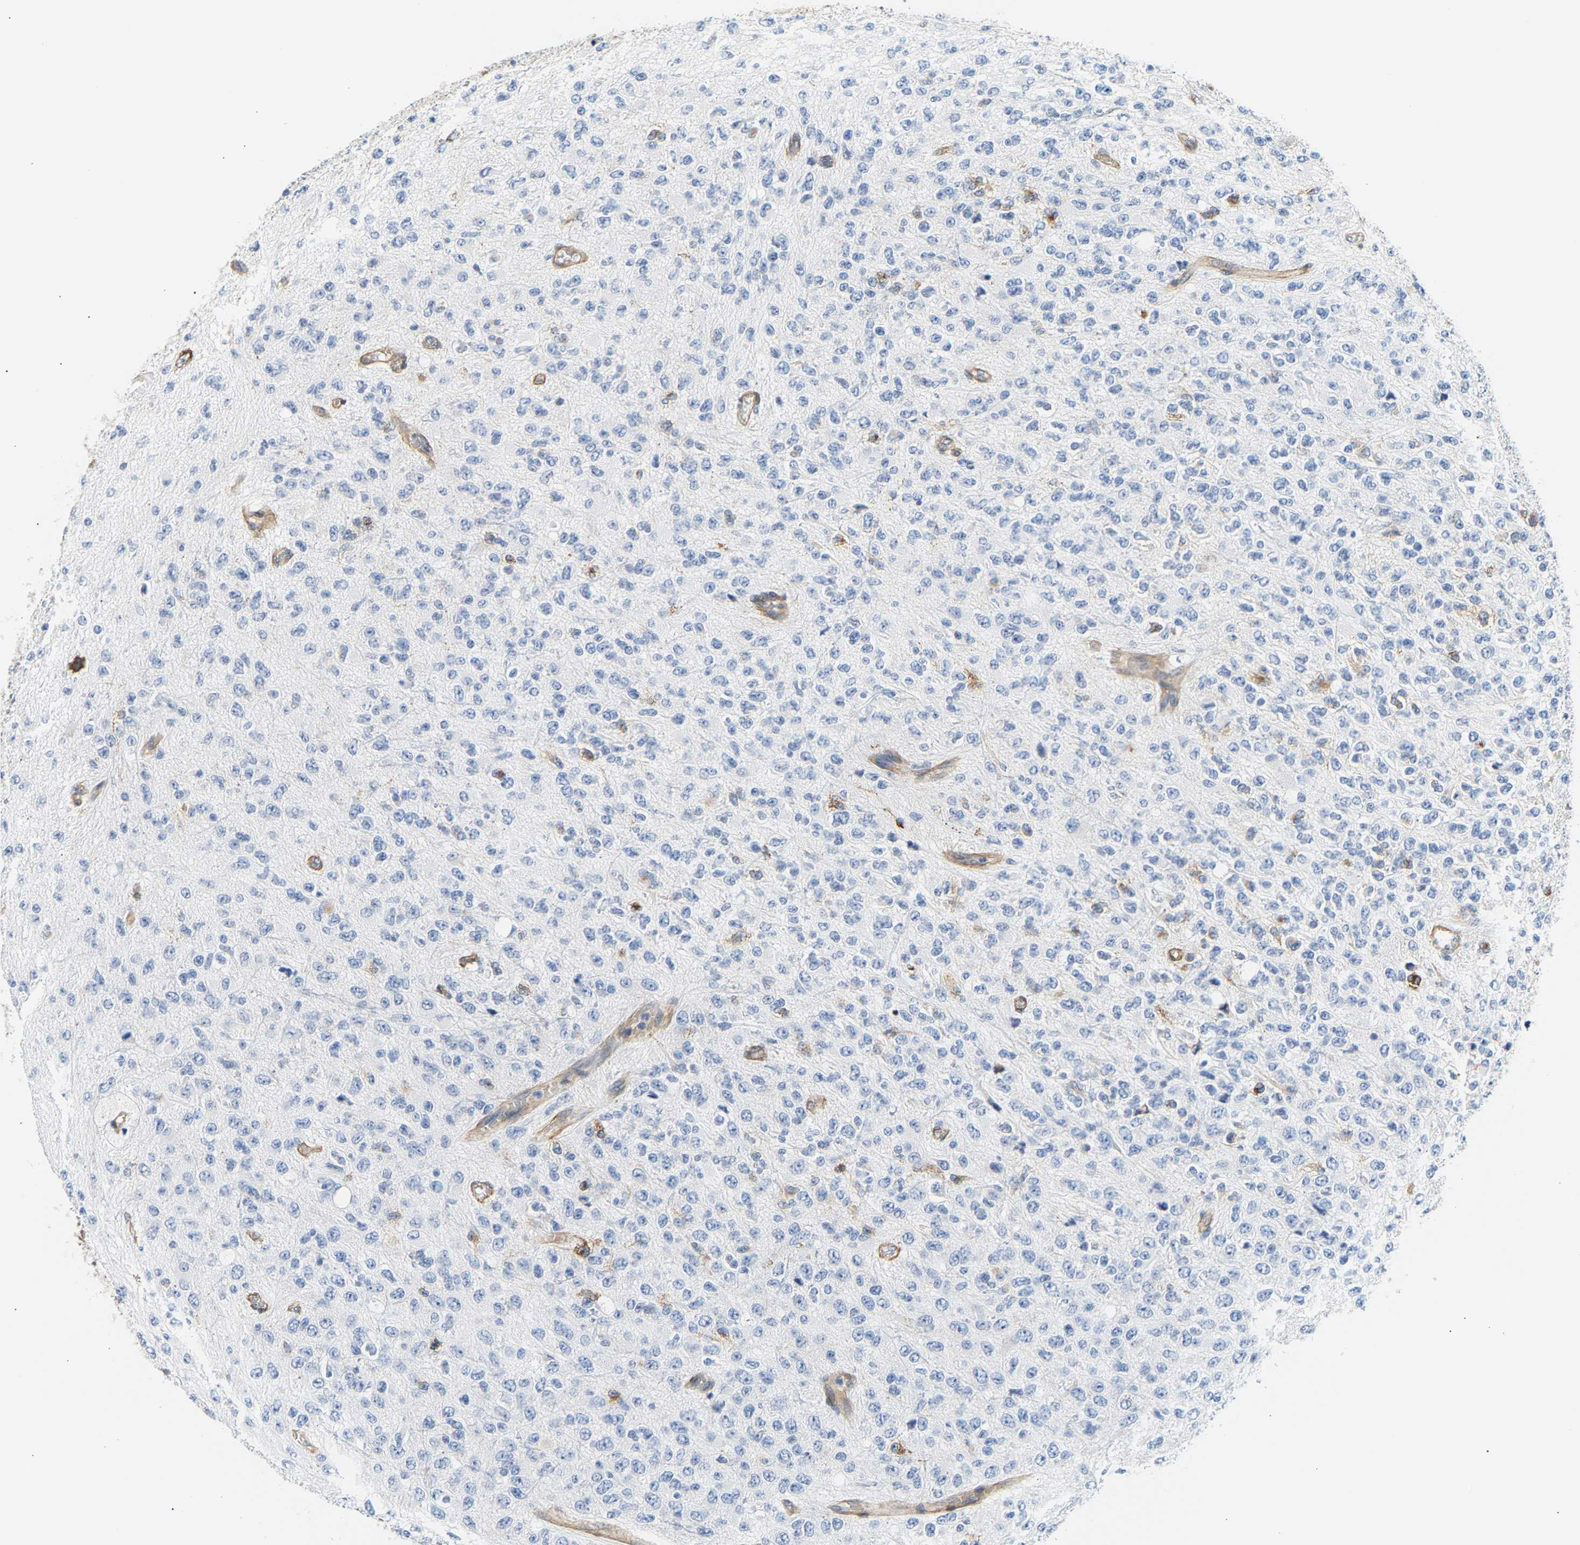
{"staining": {"intensity": "negative", "quantity": "none", "location": "none"}, "tissue": "glioma", "cell_type": "Tumor cells", "image_type": "cancer", "snomed": [{"axis": "morphology", "description": "Glioma, malignant, High grade"}, {"axis": "topography", "description": "pancreas cauda"}], "caption": "There is no significant expression in tumor cells of high-grade glioma (malignant).", "gene": "PAWR", "patient": {"sex": "male", "age": 60}}